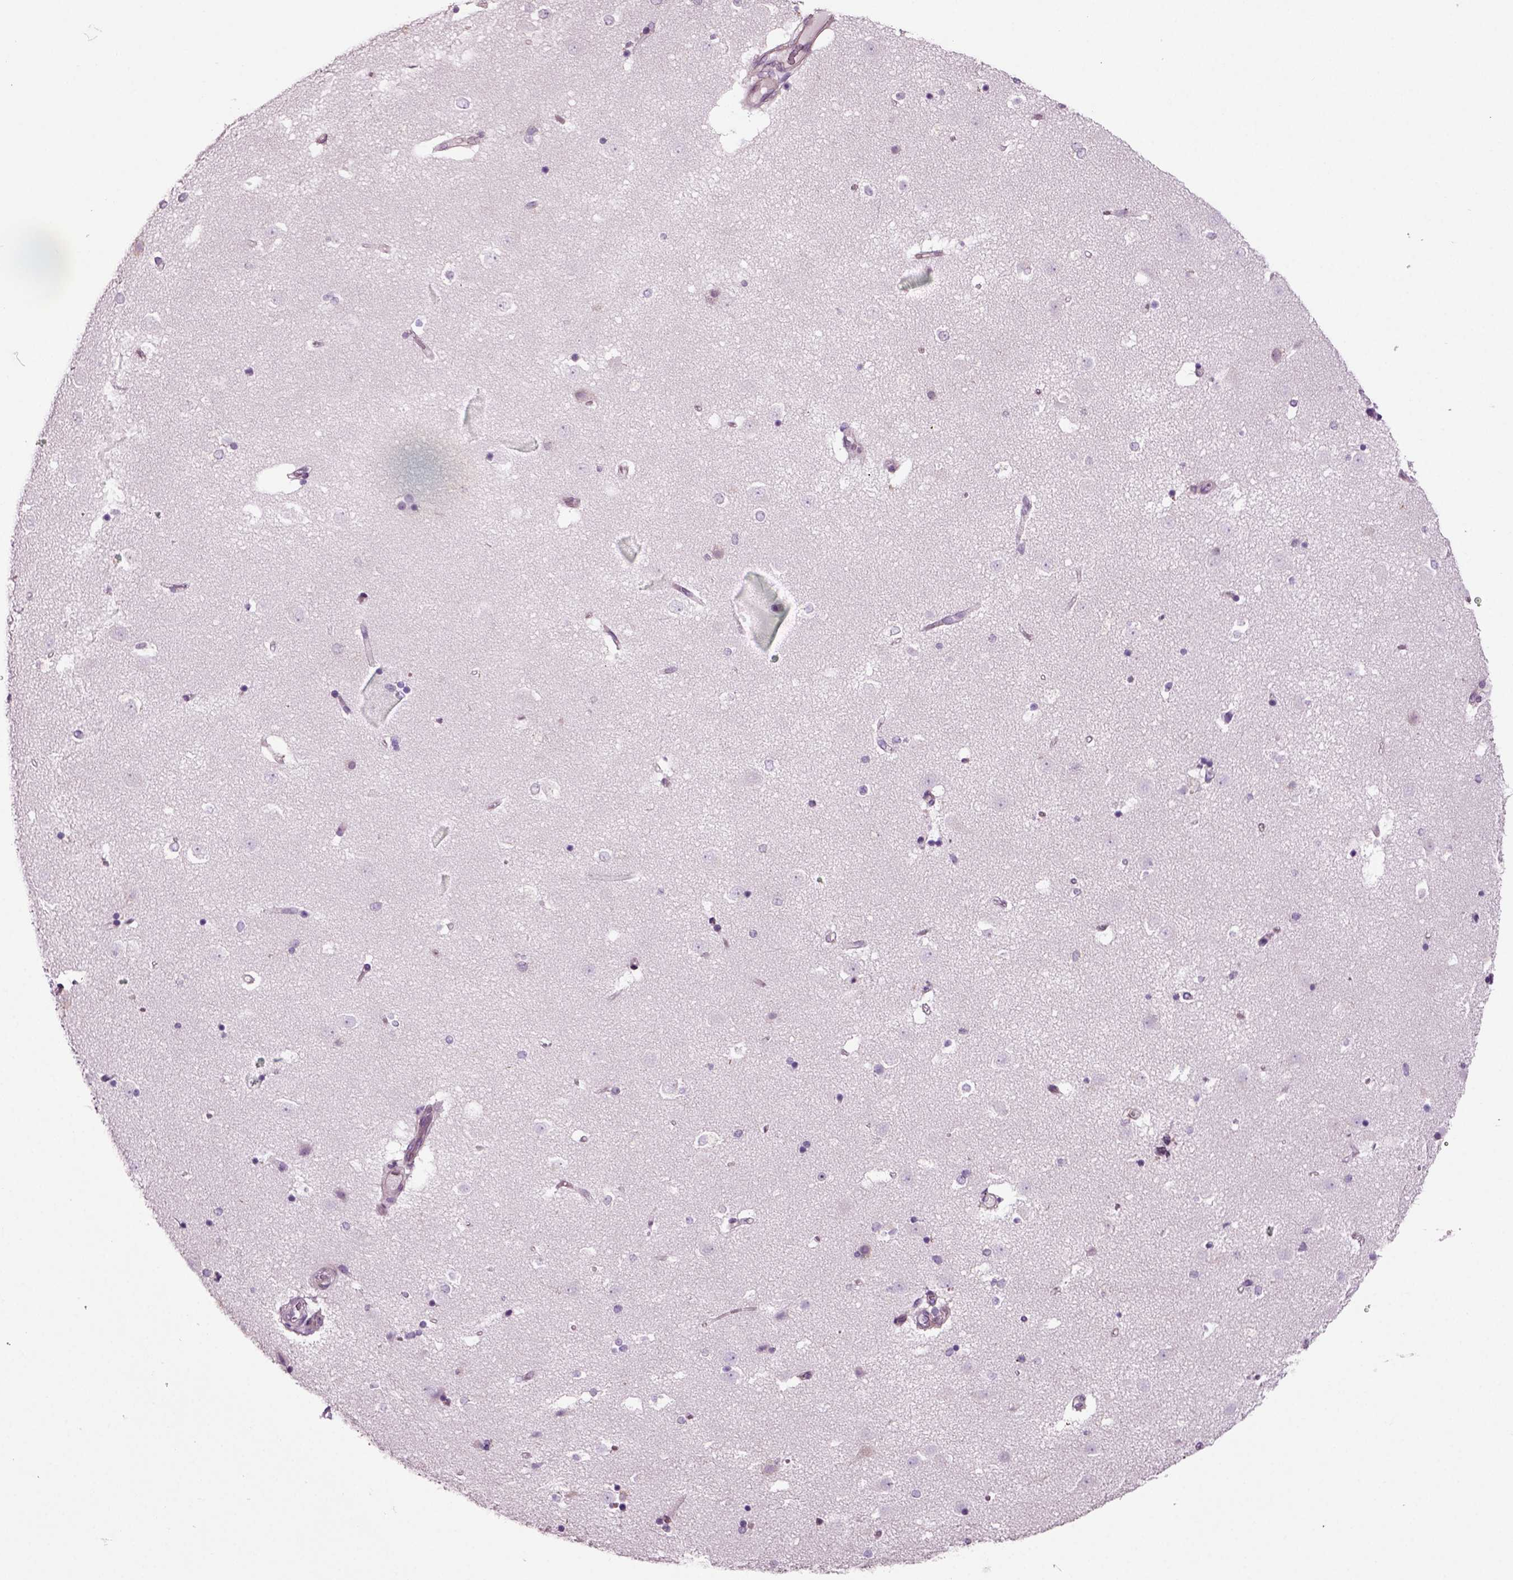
{"staining": {"intensity": "negative", "quantity": "none", "location": "none"}, "tissue": "caudate", "cell_type": "Glial cells", "image_type": "normal", "snomed": [{"axis": "morphology", "description": "Normal tissue, NOS"}, {"axis": "topography", "description": "Lateral ventricle wall"}], "caption": "IHC image of unremarkable caudate stained for a protein (brown), which displays no expression in glial cells.", "gene": "ARID3A", "patient": {"sex": "male", "age": 51}}